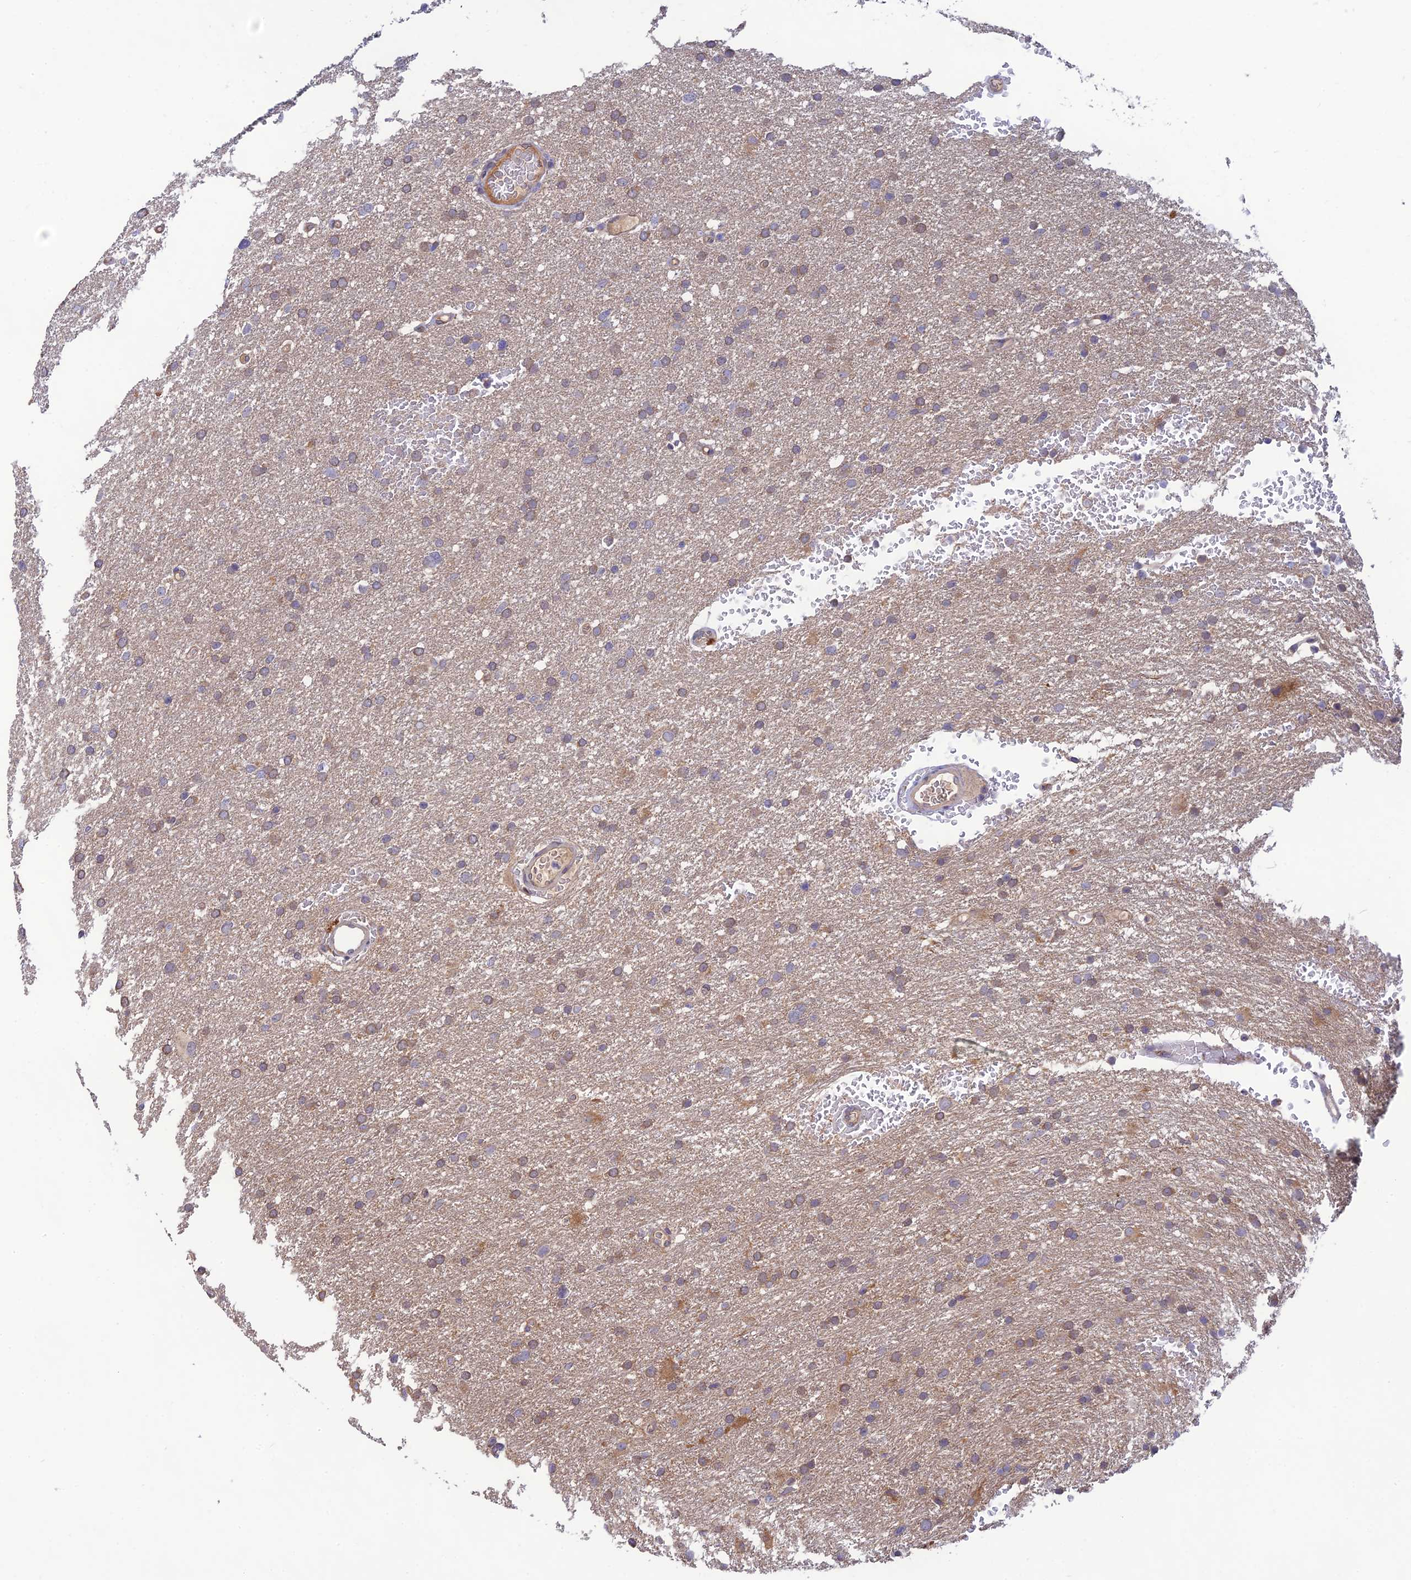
{"staining": {"intensity": "weak", "quantity": "25%-75%", "location": "cytoplasmic/membranous"}, "tissue": "glioma", "cell_type": "Tumor cells", "image_type": "cancer", "snomed": [{"axis": "morphology", "description": "Glioma, malignant, High grade"}, {"axis": "topography", "description": "Cerebral cortex"}], "caption": "Weak cytoplasmic/membranous expression for a protein is present in about 25%-75% of tumor cells of glioma using immunohistochemistry.", "gene": "MRNIP", "patient": {"sex": "female", "age": 36}}